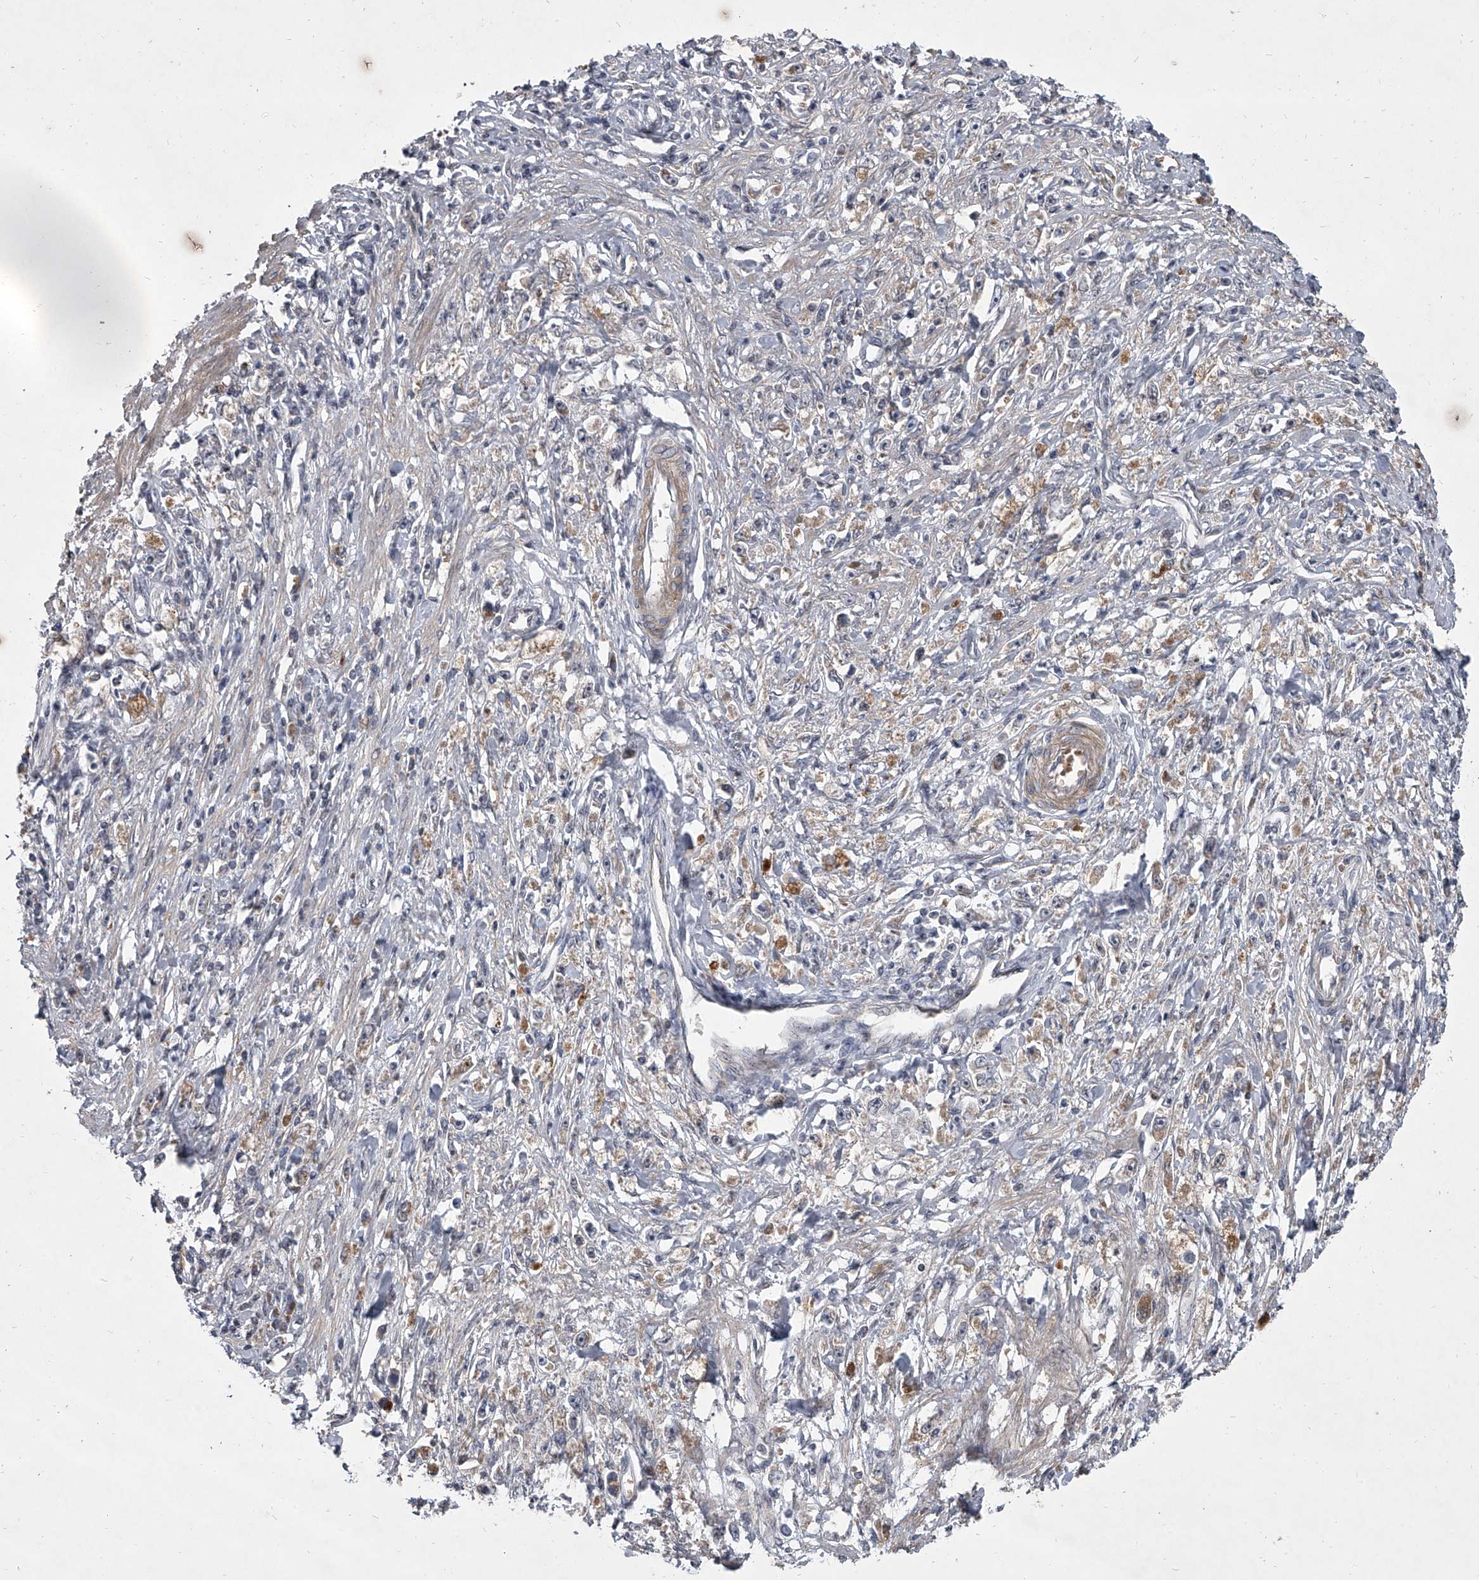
{"staining": {"intensity": "weak", "quantity": "25%-75%", "location": "cytoplasmic/membranous"}, "tissue": "stomach cancer", "cell_type": "Tumor cells", "image_type": "cancer", "snomed": [{"axis": "morphology", "description": "Adenocarcinoma, NOS"}, {"axis": "topography", "description": "Stomach"}], "caption": "Adenocarcinoma (stomach) tissue displays weak cytoplasmic/membranous positivity in about 25%-75% of tumor cells (DAB = brown stain, brightfield microscopy at high magnification).", "gene": "HEATR6", "patient": {"sex": "female", "age": 59}}